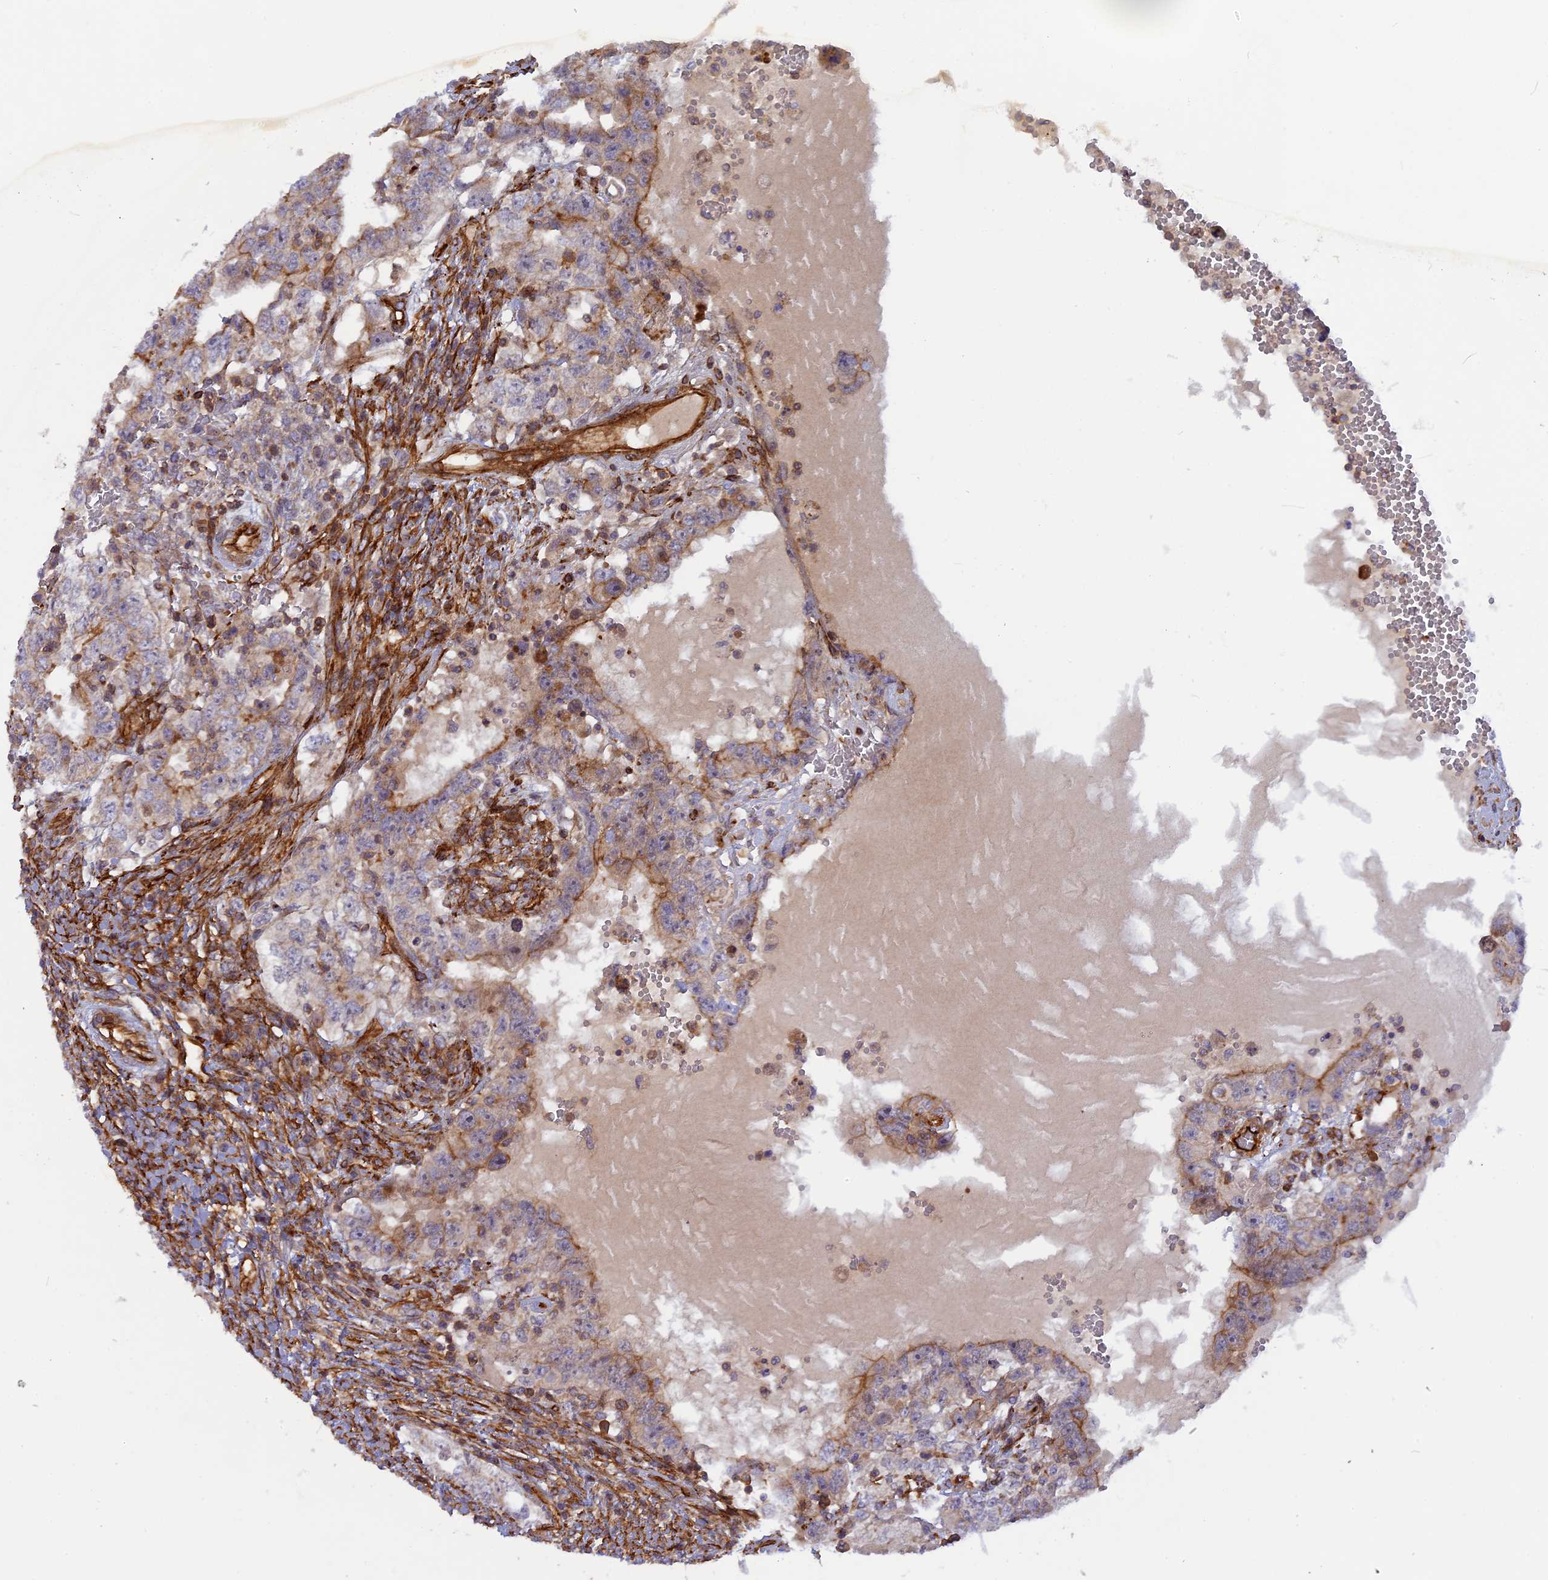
{"staining": {"intensity": "moderate", "quantity": "<25%", "location": "cytoplasmic/membranous"}, "tissue": "testis cancer", "cell_type": "Tumor cells", "image_type": "cancer", "snomed": [{"axis": "morphology", "description": "Carcinoma, Embryonal, NOS"}, {"axis": "topography", "description": "Testis"}], "caption": "An IHC image of tumor tissue is shown. Protein staining in brown highlights moderate cytoplasmic/membranous positivity in testis cancer within tumor cells.", "gene": "CNBD2", "patient": {"sex": "male", "age": 26}}